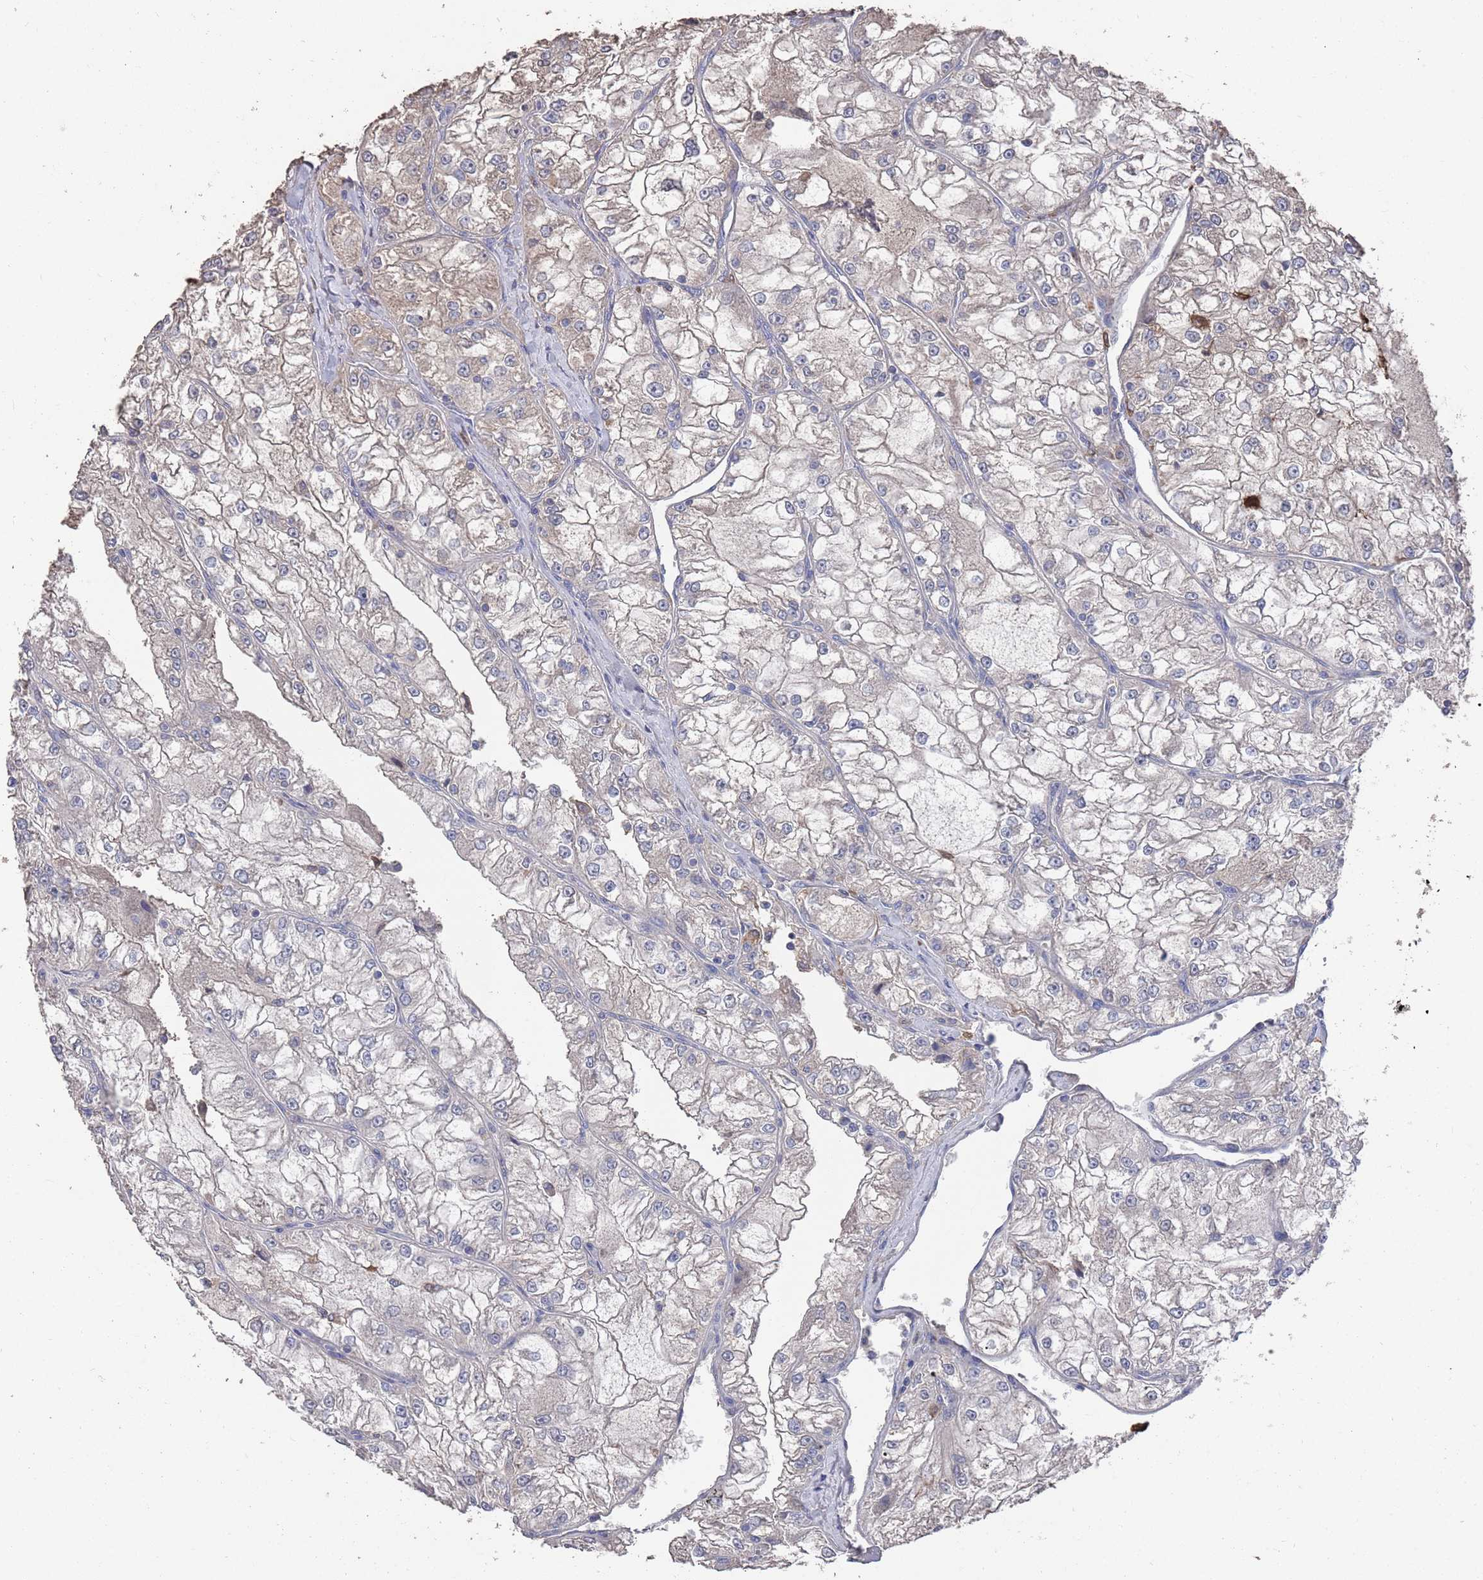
{"staining": {"intensity": "negative", "quantity": "none", "location": "none"}, "tissue": "renal cancer", "cell_type": "Tumor cells", "image_type": "cancer", "snomed": [{"axis": "morphology", "description": "Adenocarcinoma, NOS"}, {"axis": "topography", "description": "Kidney"}], "caption": "The immunohistochemistry image has no significant expression in tumor cells of renal cancer (adenocarcinoma) tissue.", "gene": "BTBD18", "patient": {"sex": "female", "age": 72}}